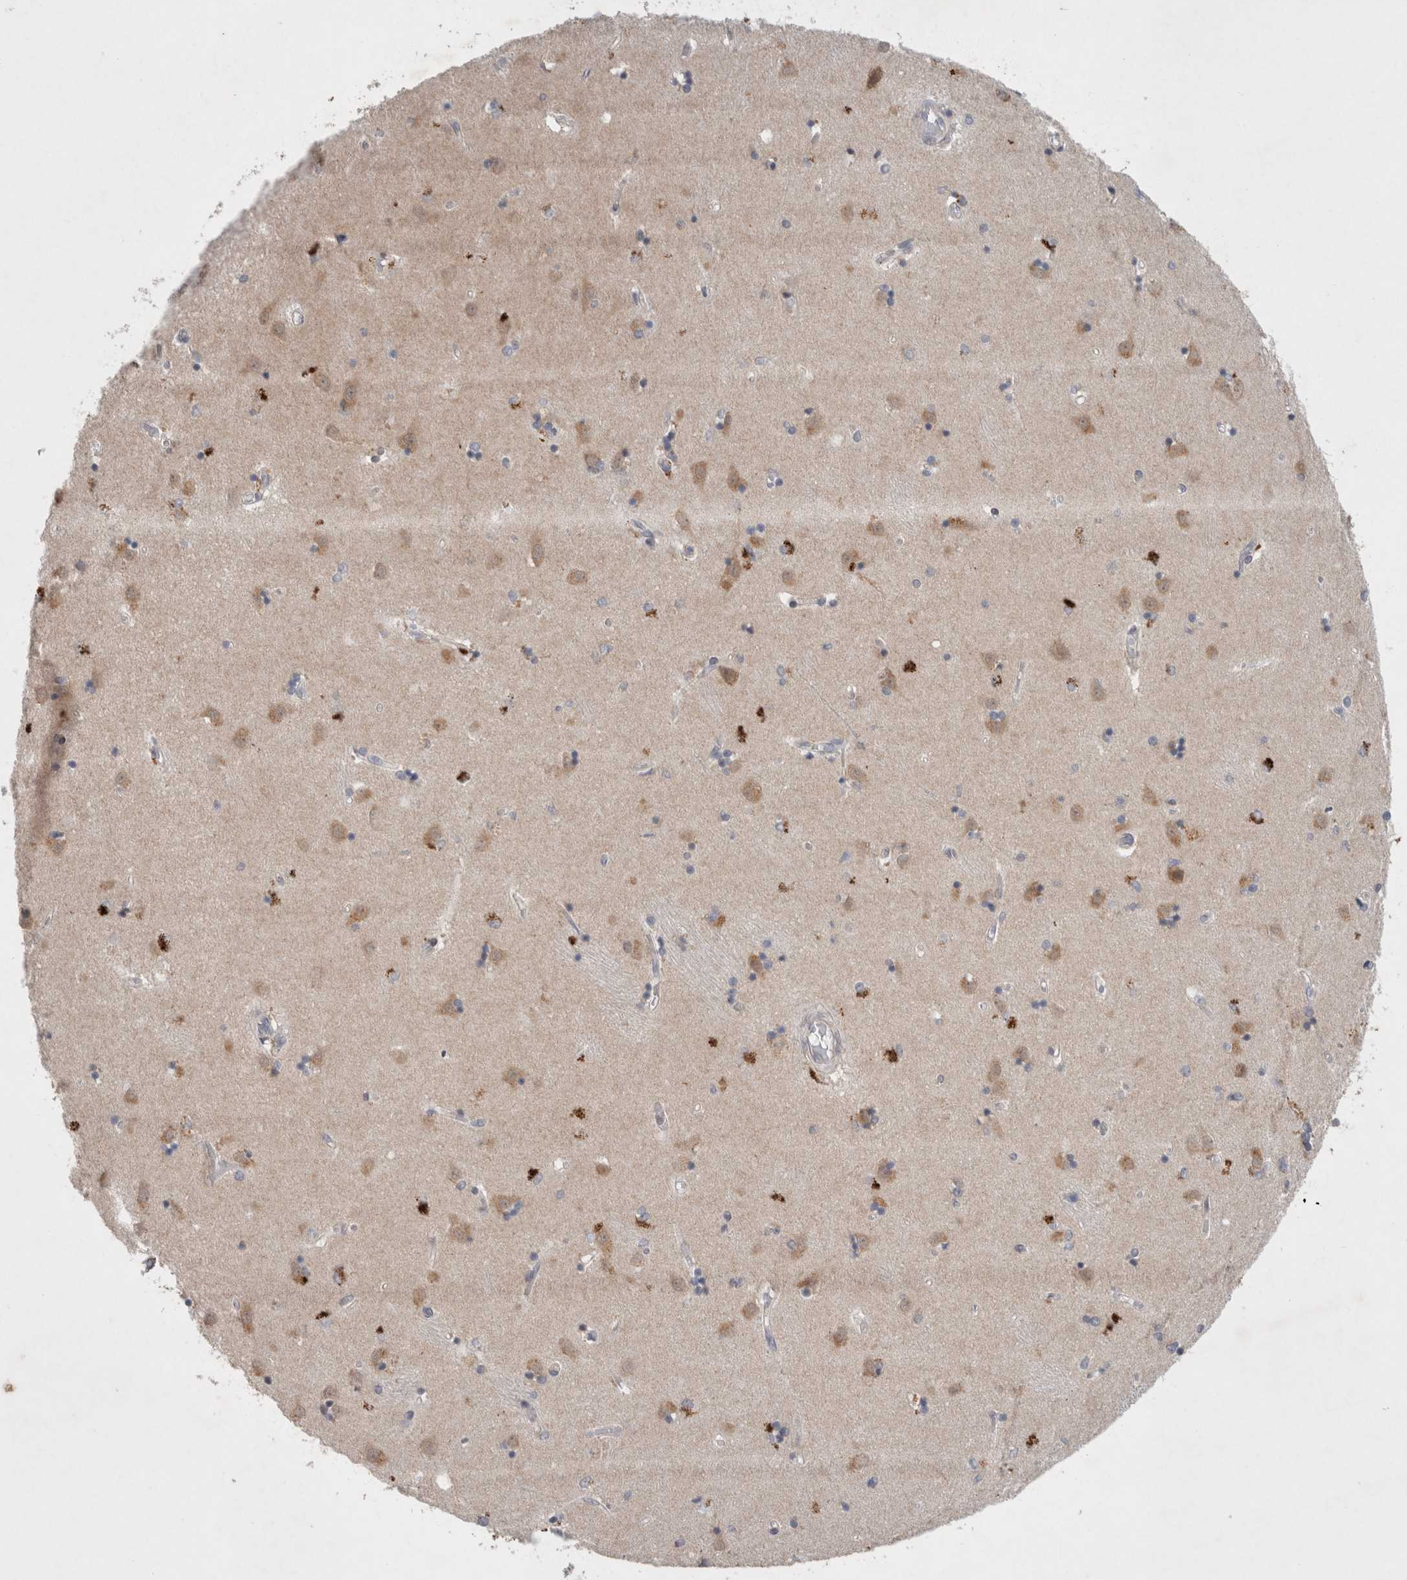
{"staining": {"intensity": "weak", "quantity": "<25%", "location": "cytoplasmic/membranous"}, "tissue": "caudate", "cell_type": "Glial cells", "image_type": "normal", "snomed": [{"axis": "morphology", "description": "Normal tissue, NOS"}, {"axis": "topography", "description": "Lateral ventricle wall"}], "caption": "The immunohistochemistry (IHC) image has no significant expression in glial cells of caudate. Nuclei are stained in blue.", "gene": "RASAL2", "patient": {"sex": "male", "age": 45}}